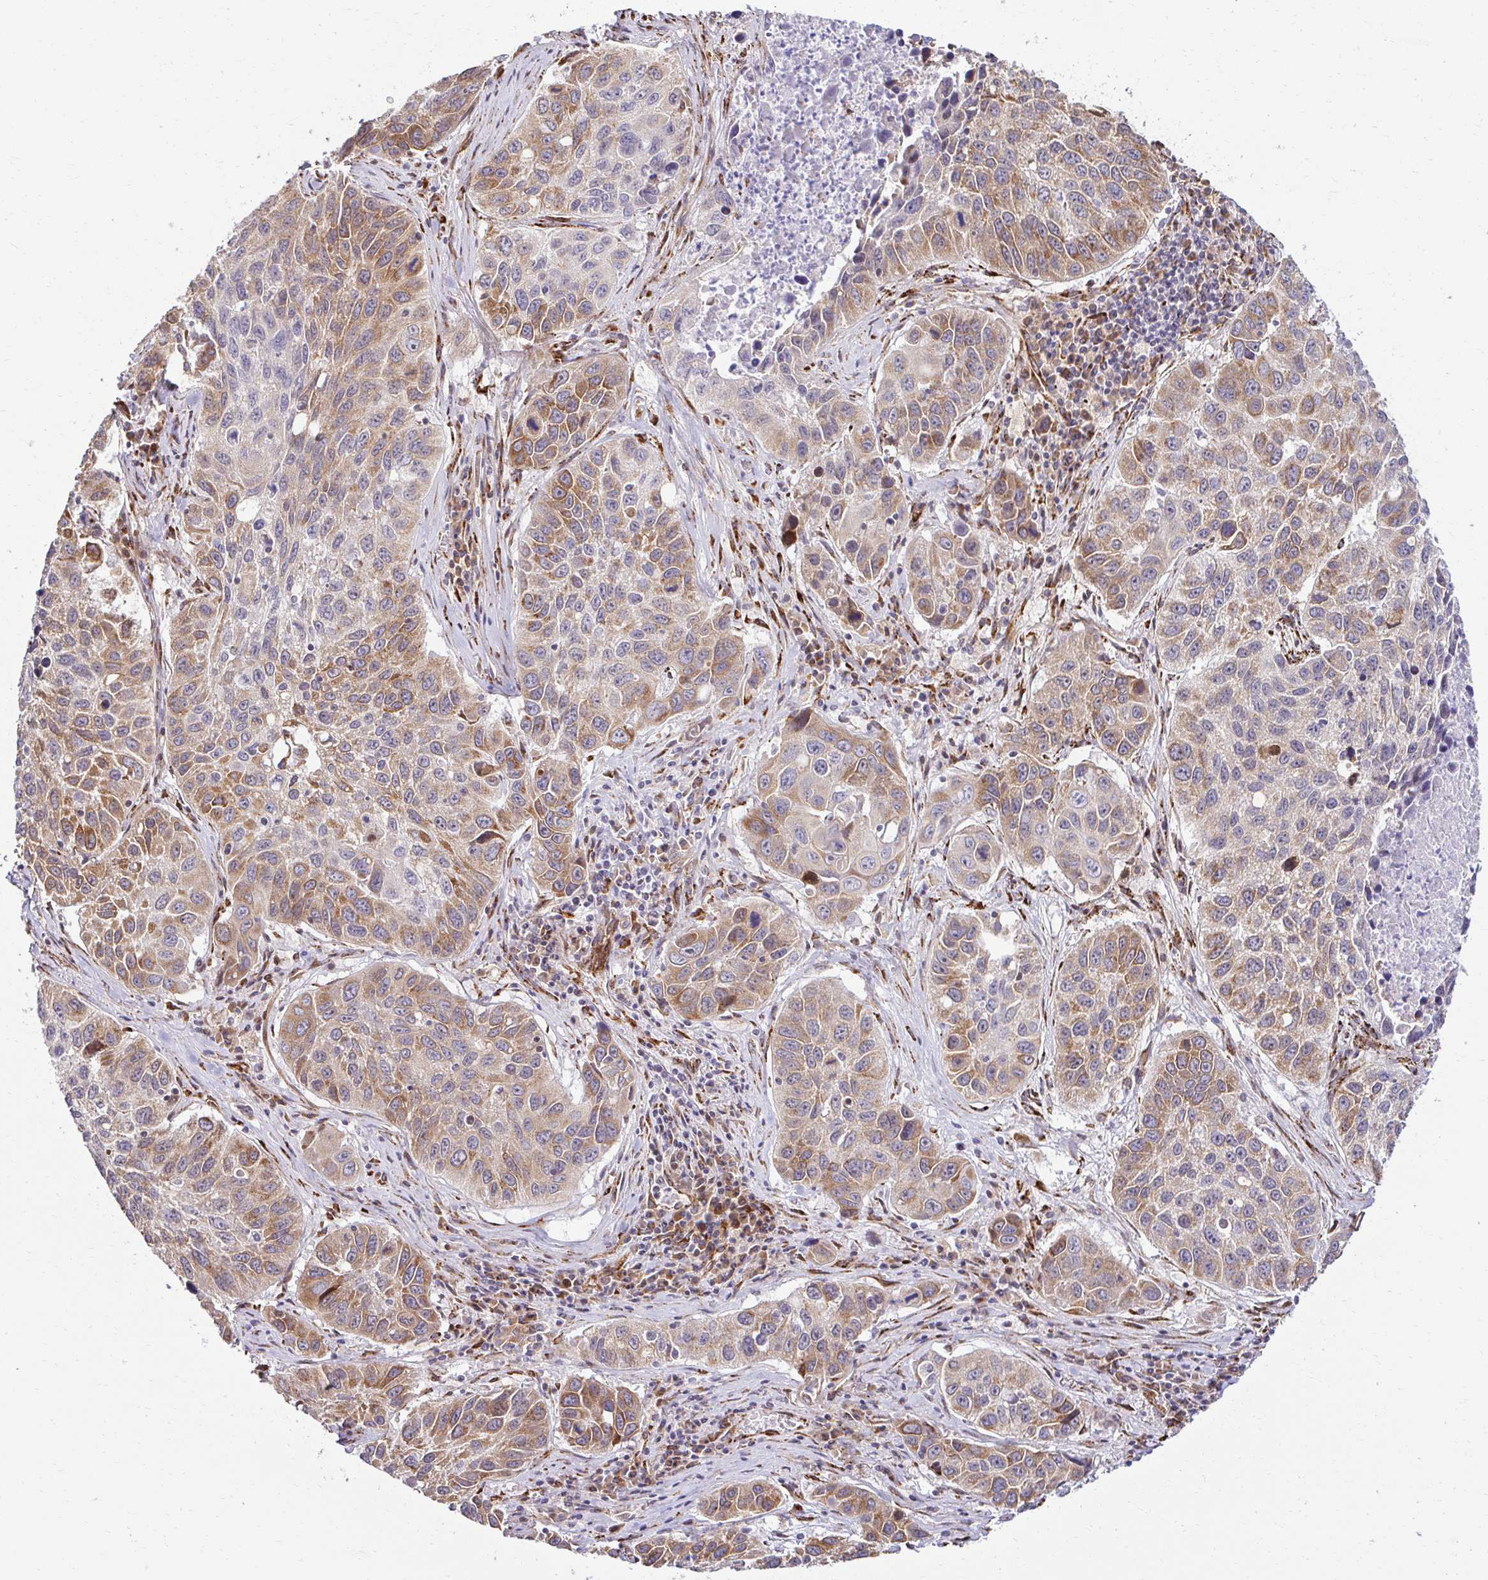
{"staining": {"intensity": "moderate", "quantity": ">75%", "location": "cytoplasmic/membranous"}, "tissue": "lung cancer", "cell_type": "Tumor cells", "image_type": "cancer", "snomed": [{"axis": "morphology", "description": "Squamous cell carcinoma, NOS"}, {"axis": "topography", "description": "Lung"}], "caption": "Protein staining of lung cancer tissue demonstrates moderate cytoplasmic/membranous positivity in about >75% of tumor cells.", "gene": "HPS1", "patient": {"sex": "female", "age": 61}}